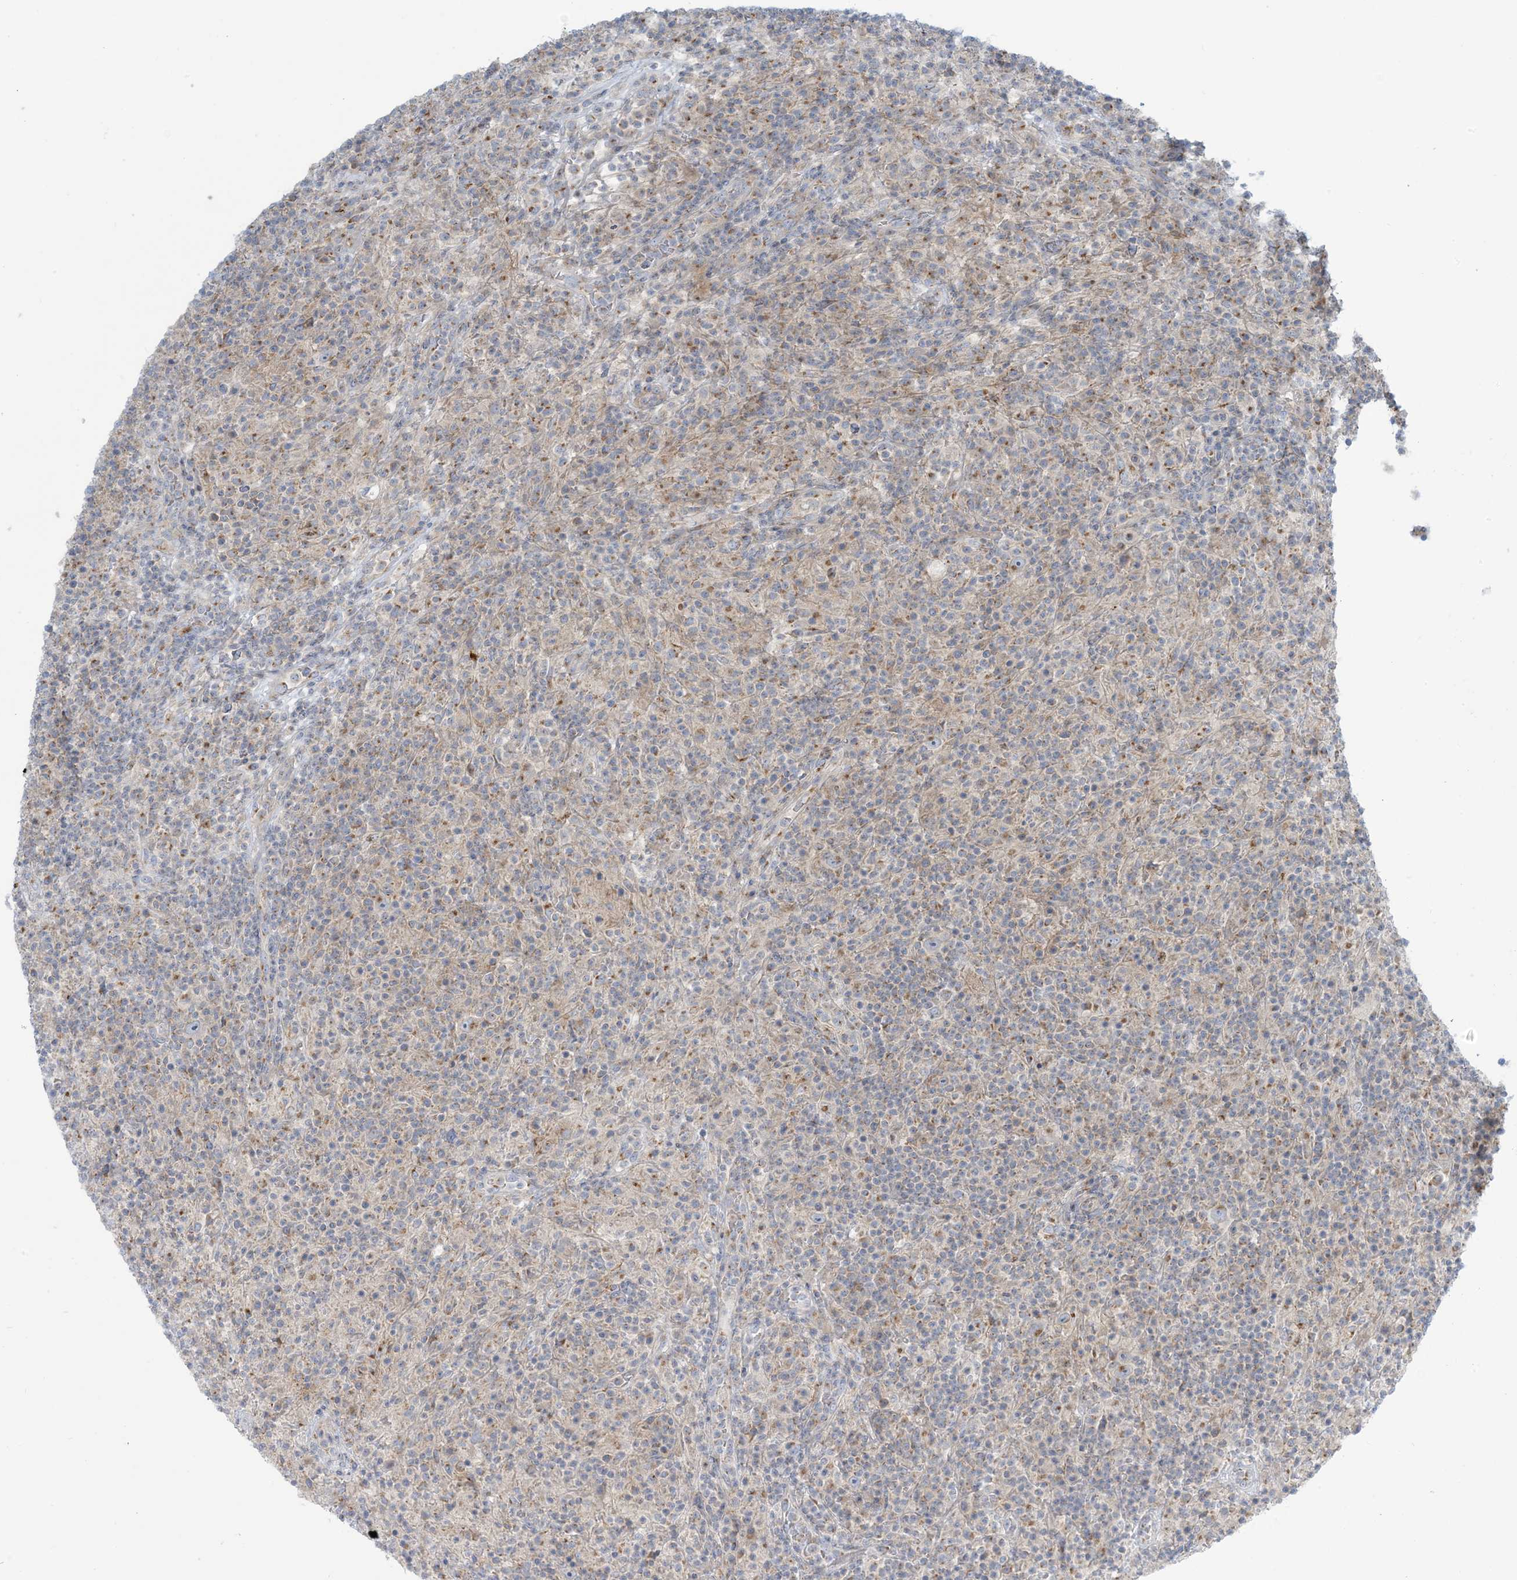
{"staining": {"intensity": "moderate", "quantity": "<25%", "location": "cytoplasmic/membranous"}, "tissue": "lymphoma", "cell_type": "Tumor cells", "image_type": "cancer", "snomed": [{"axis": "morphology", "description": "Hodgkin's disease, NOS"}, {"axis": "topography", "description": "Lymph node"}], "caption": "There is low levels of moderate cytoplasmic/membranous positivity in tumor cells of Hodgkin's disease, as demonstrated by immunohistochemical staining (brown color).", "gene": "AFTPH", "patient": {"sex": "male", "age": 70}}